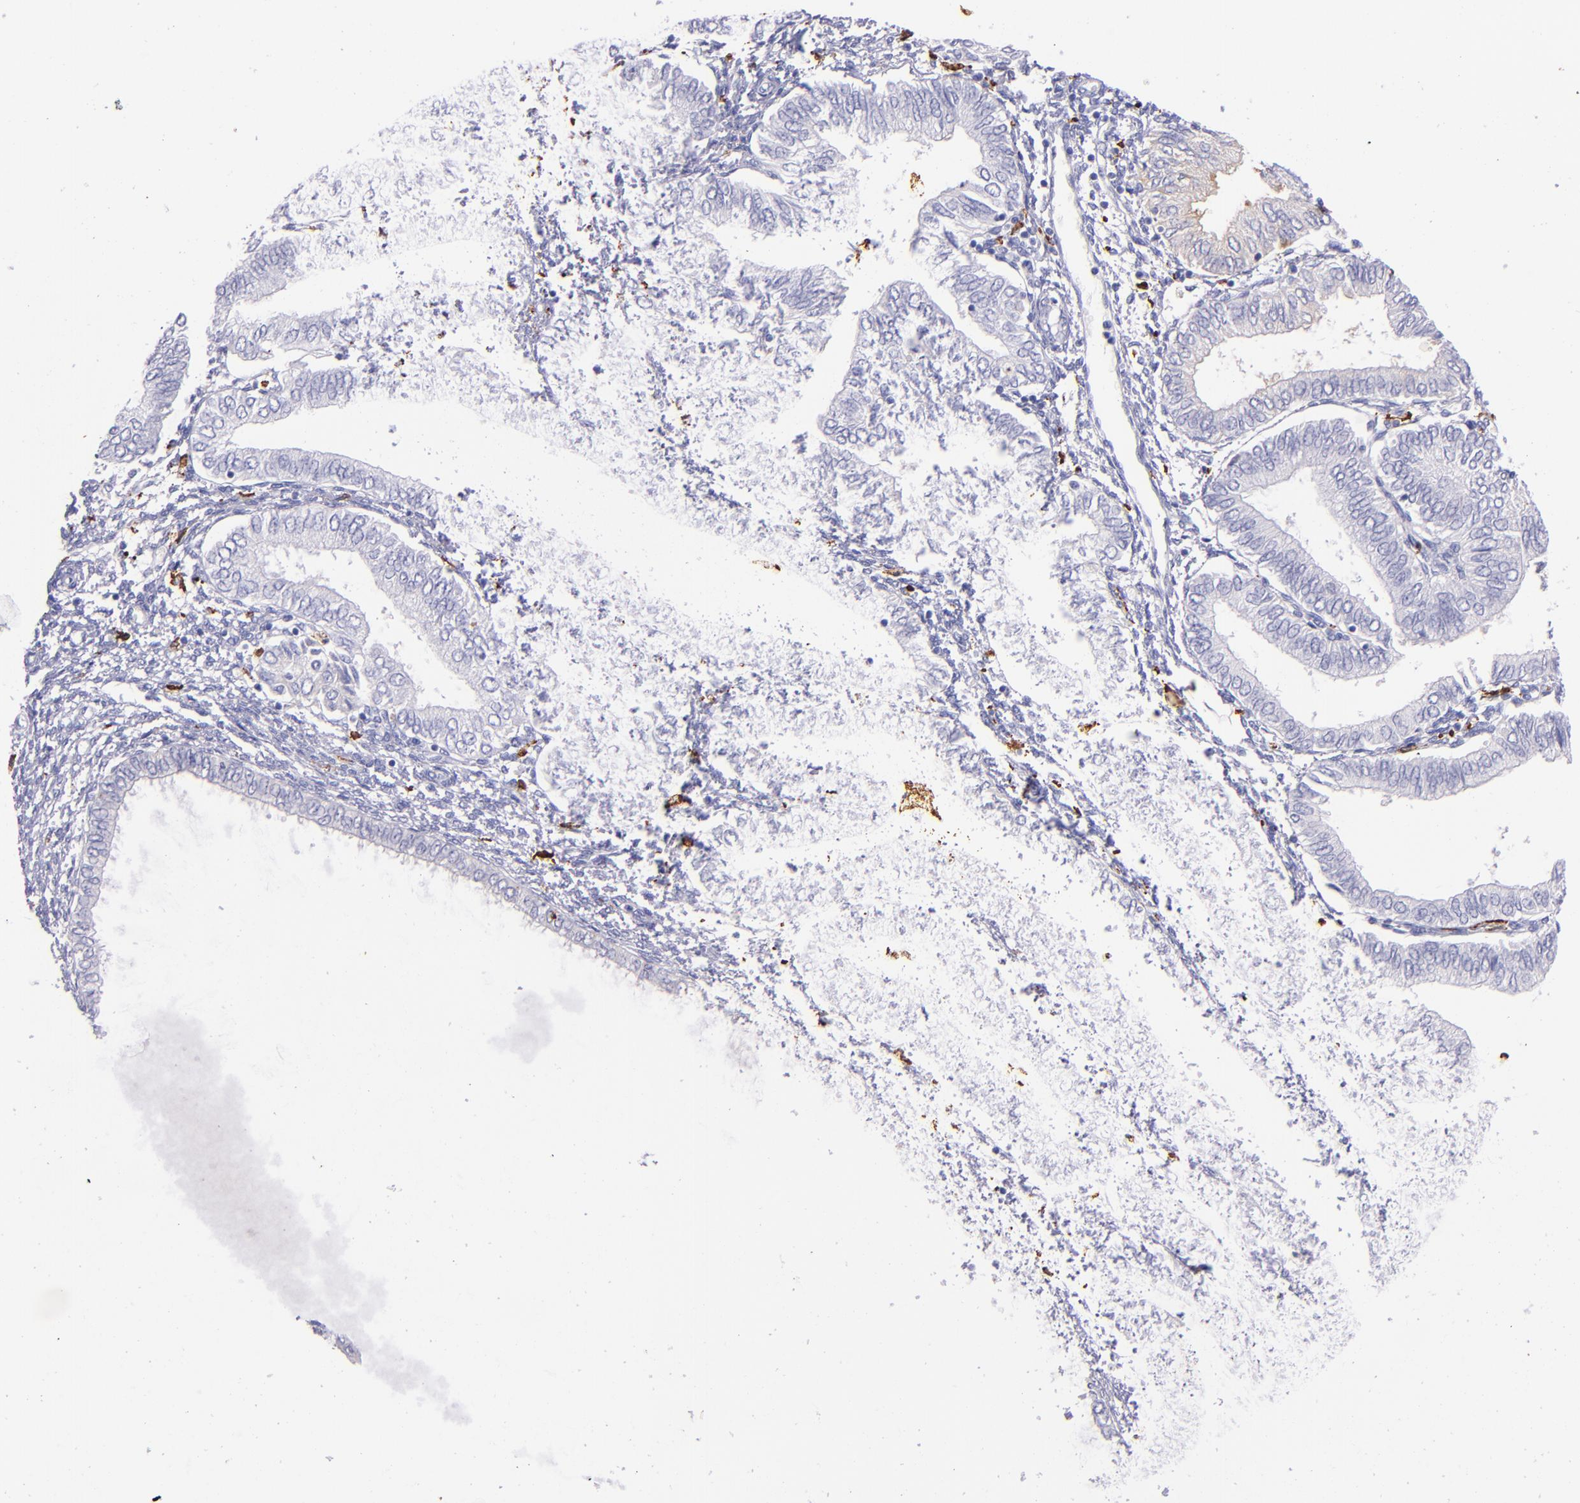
{"staining": {"intensity": "negative", "quantity": "none", "location": "none"}, "tissue": "endometrial cancer", "cell_type": "Tumor cells", "image_type": "cancer", "snomed": [{"axis": "morphology", "description": "Adenocarcinoma, NOS"}, {"axis": "topography", "description": "Endometrium"}], "caption": "Tumor cells show no significant staining in endometrial adenocarcinoma.", "gene": "CD163", "patient": {"sex": "female", "age": 51}}